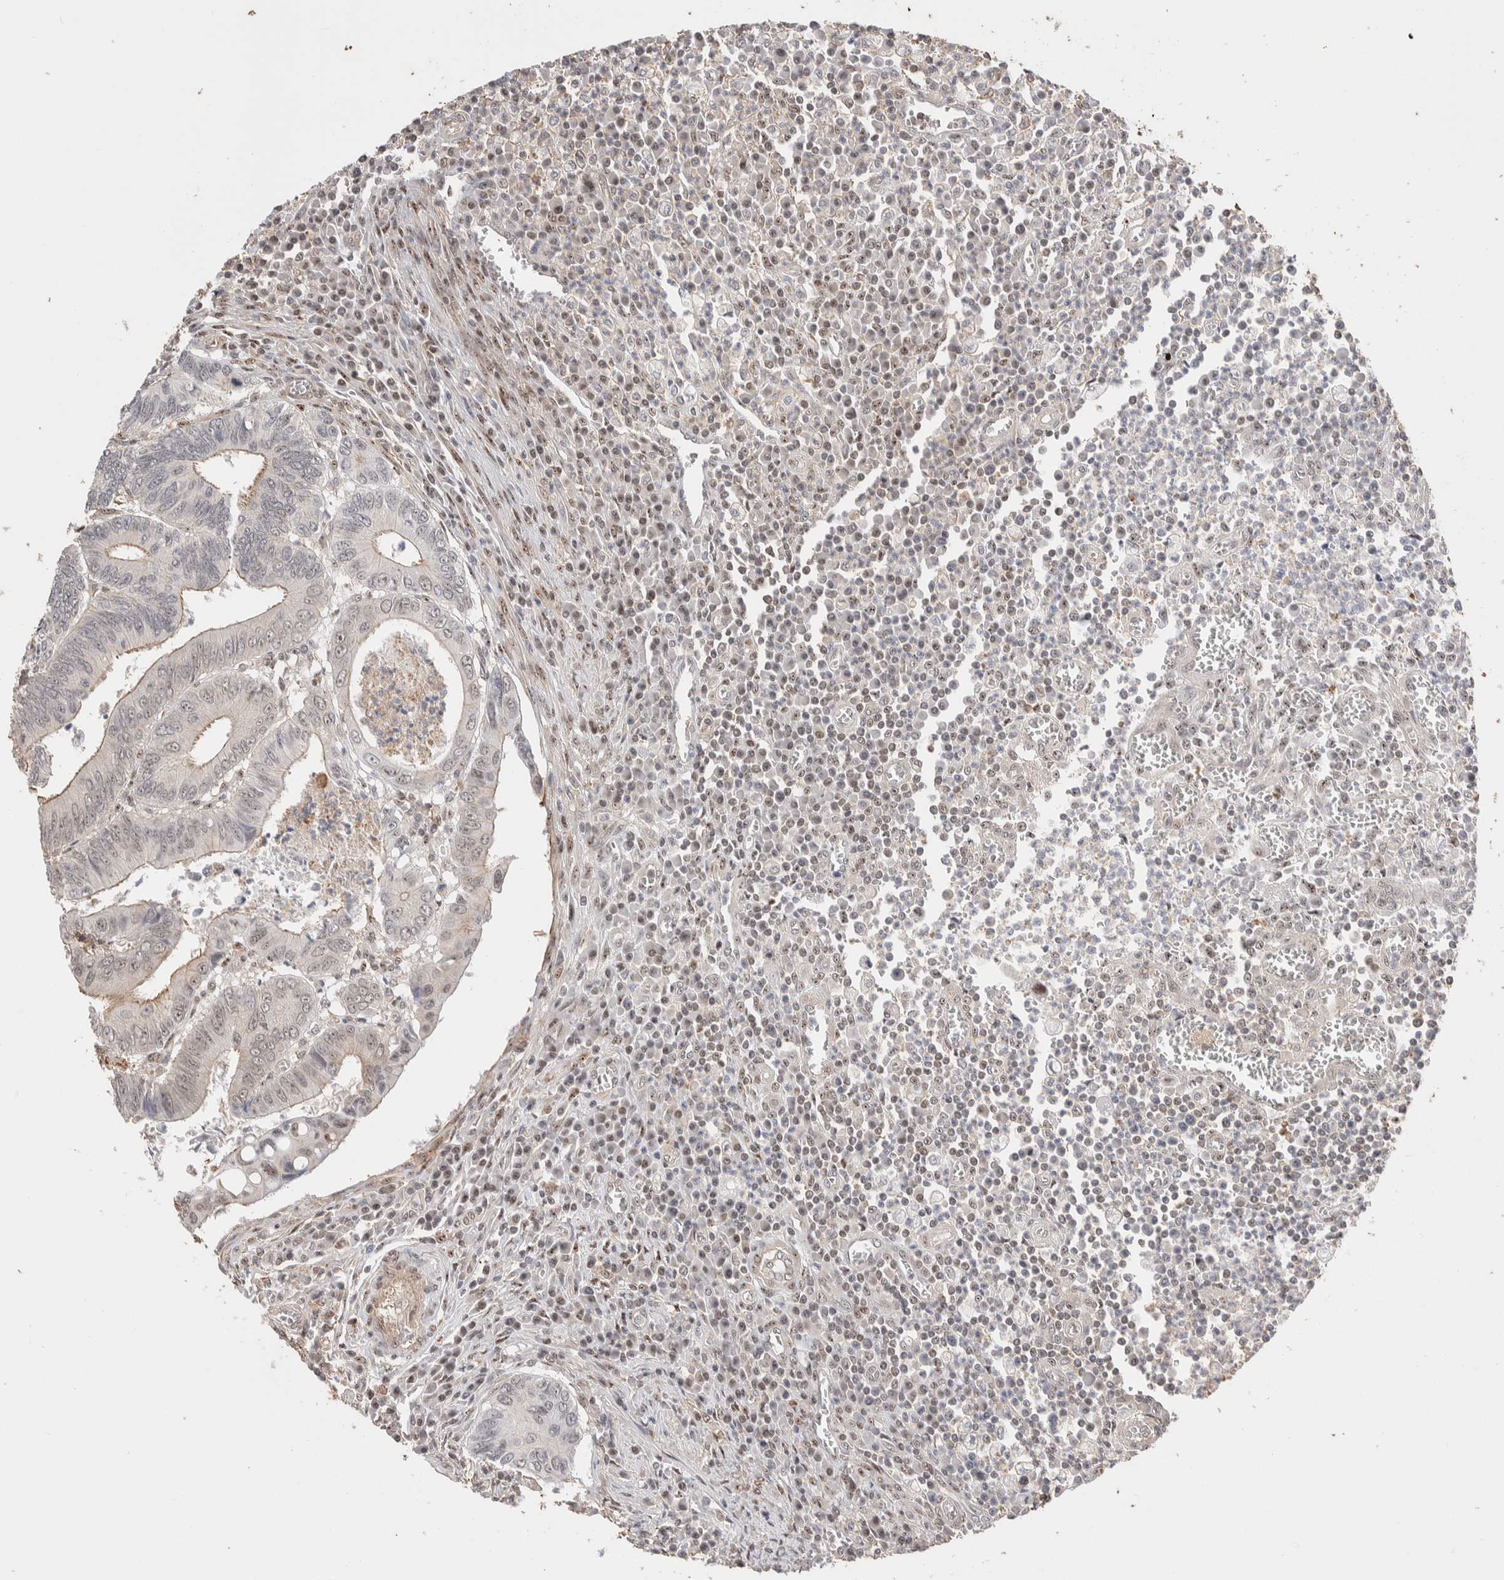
{"staining": {"intensity": "weak", "quantity": "25%-75%", "location": "cytoplasmic/membranous,nuclear"}, "tissue": "colorectal cancer", "cell_type": "Tumor cells", "image_type": "cancer", "snomed": [{"axis": "morphology", "description": "Inflammation, NOS"}, {"axis": "morphology", "description": "Adenocarcinoma, NOS"}, {"axis": "topography", "description": "Colon"}], "caption": "Immunohistochemistry staining of colorectal adenocarcinoma, which reveals low levels of weak cytoplasmic/membranous and nuclear positivity in approximately 25%-75% of tumor cells indicating weak cytoplasmic/membranous and nuclear protein expression. The staining was performed using DAB (brown) for protein detection and nuclei were counterstained in hematoxylin (blue).", "gene": "ZNF704", "patient": {"sex": "male", "age": 72}}